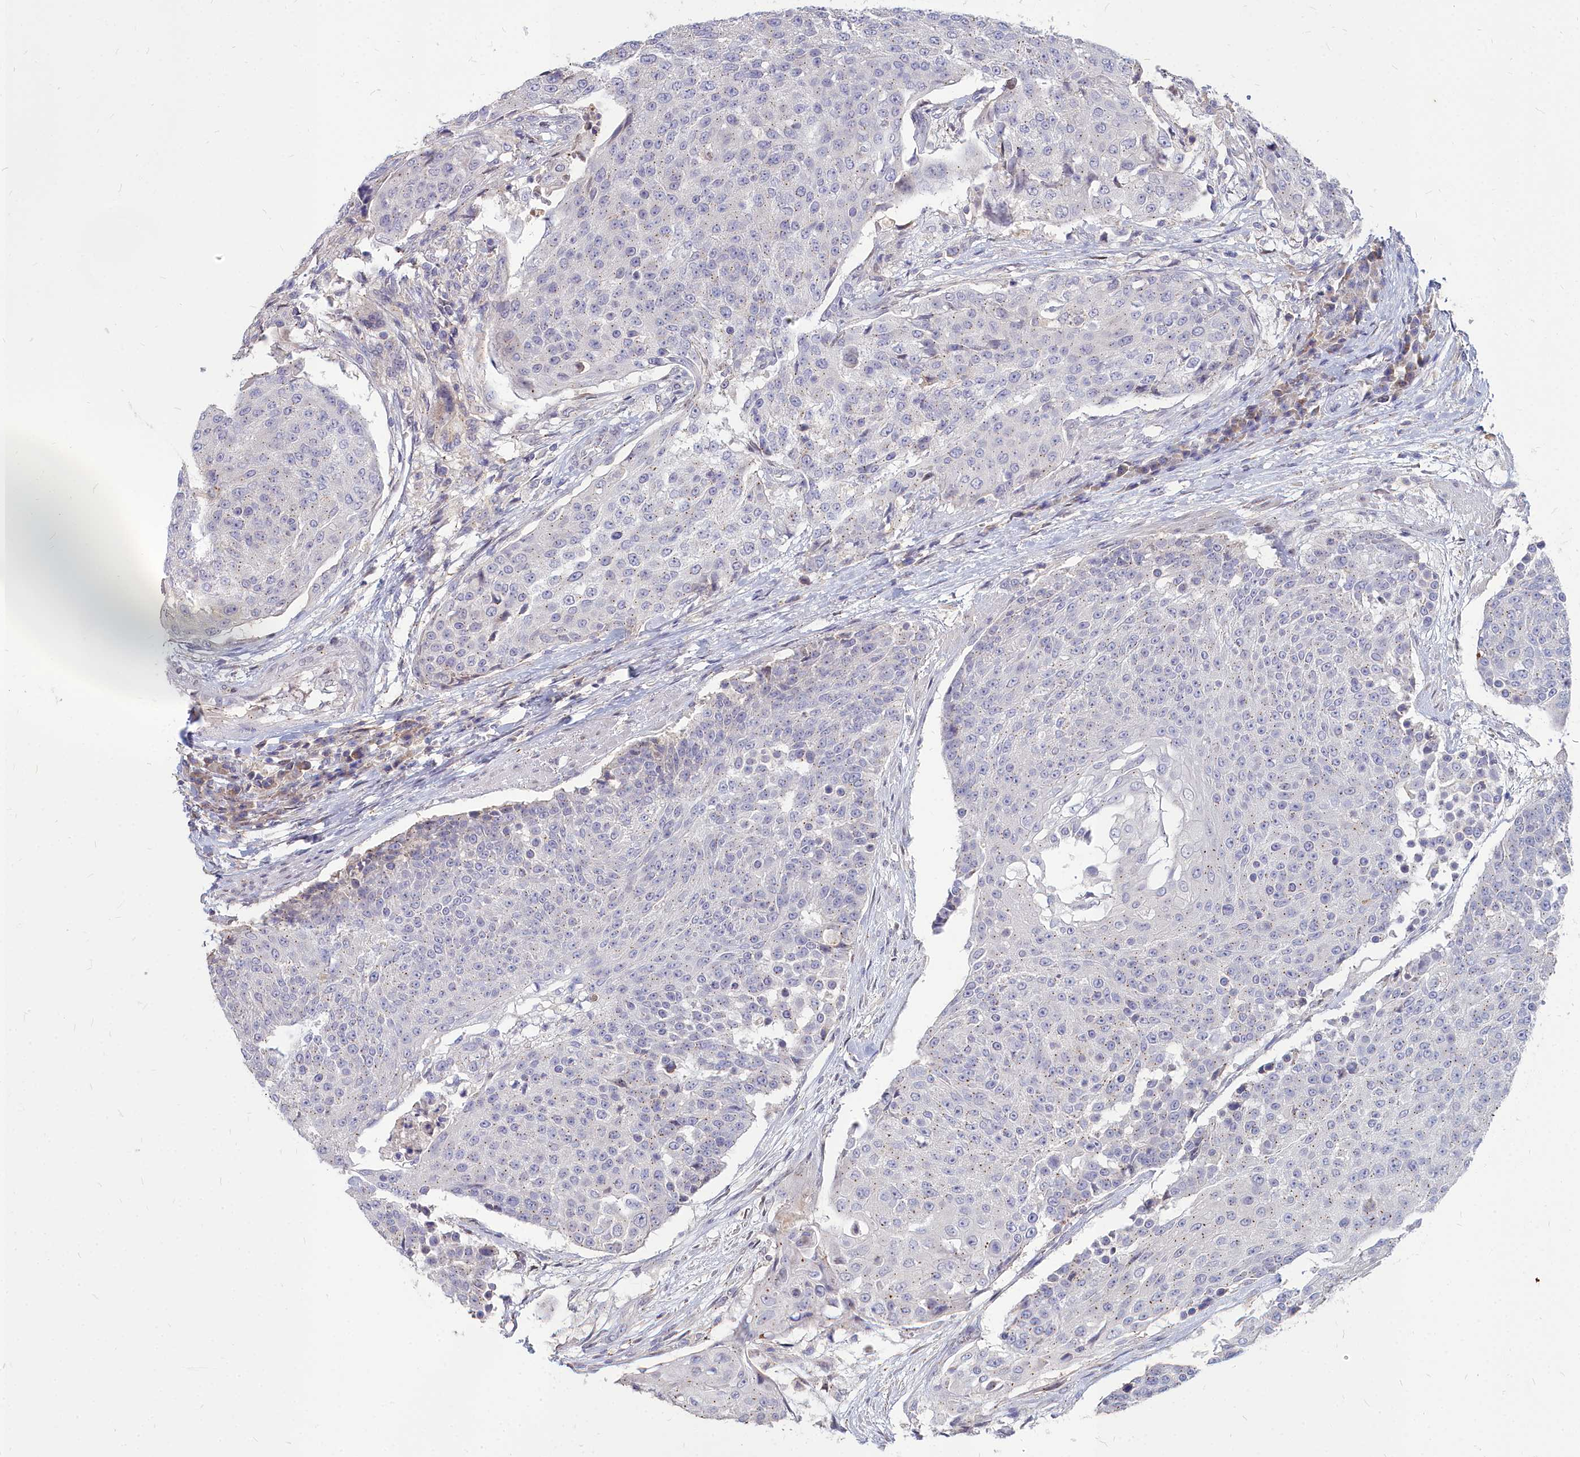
{"staining": {"intensity": "weak", "quantity": "<25%", "location": "cytoplasmic/membranous"}, "tissue": "urothelial cancer", "cell_type": "Tumor cells", "image_type": "cancer", "snomed": [{"axis": "morphology", "description": "Urothelial carcinoma, High grade"}, {"axis": "topography", "description": "Urinary bladder"}], "caption": "Tumor cells show no significant staining in urothelial cancer.", "gene": "NOXA1", "patient": {"sex": "female", "age": 63}}